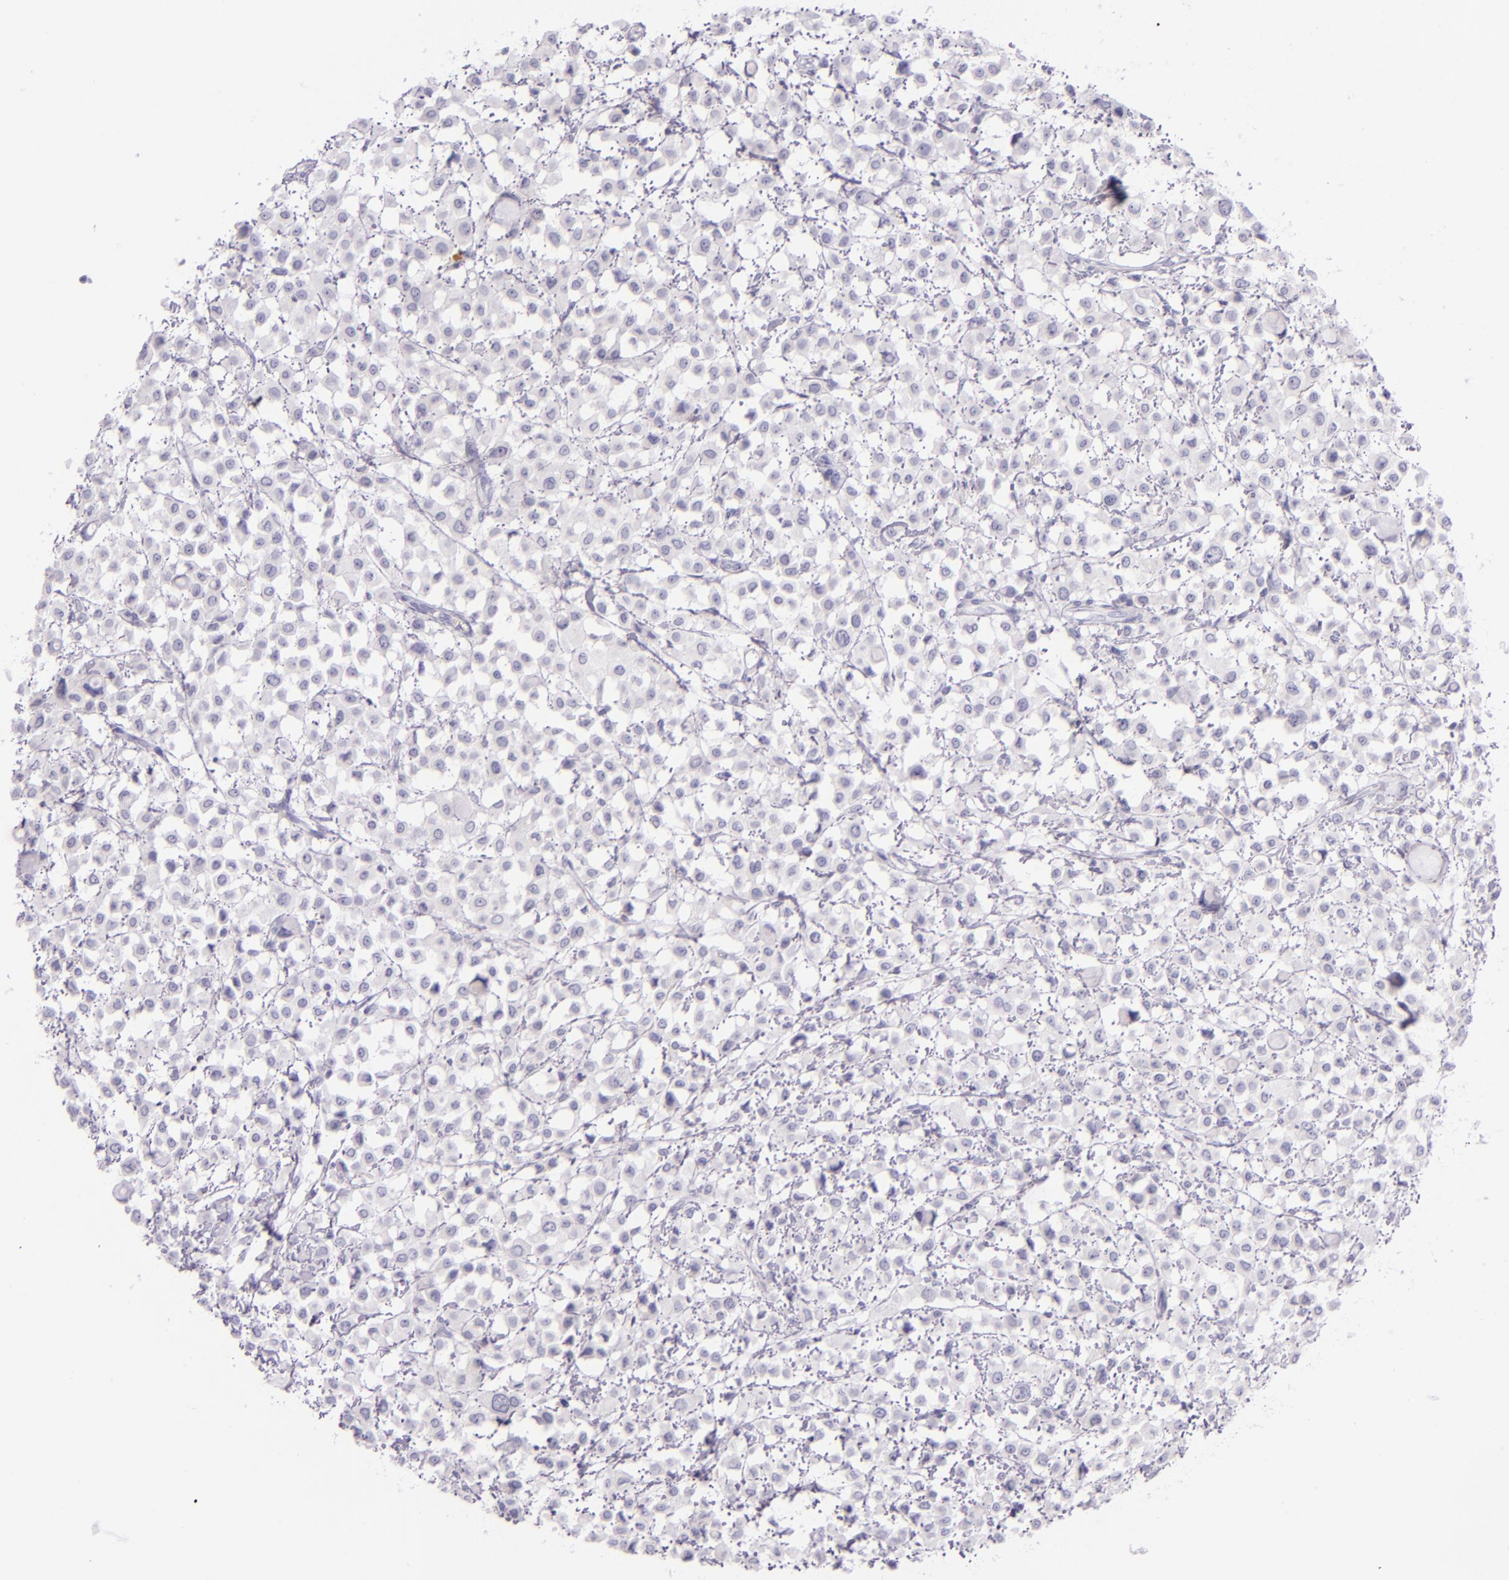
{"staining": {"intensity": "negative", "quantity": "none", "location": "none"}, "tissue": "breast cancer", "cell_type": "Tumor cells", "image_type": "cancer", "snomed": [{"axis": "morphology", "description": "Lobular carcinoma"}, {"axis": "topography", "description": "Breast"}], "caption": "Immunohistochemical staining of lobular carcinoma (breast) exhibits no significant expression in tumor cells.", "gene": "CEACAM1", "patient": {"sex": "female", "age": 85}}